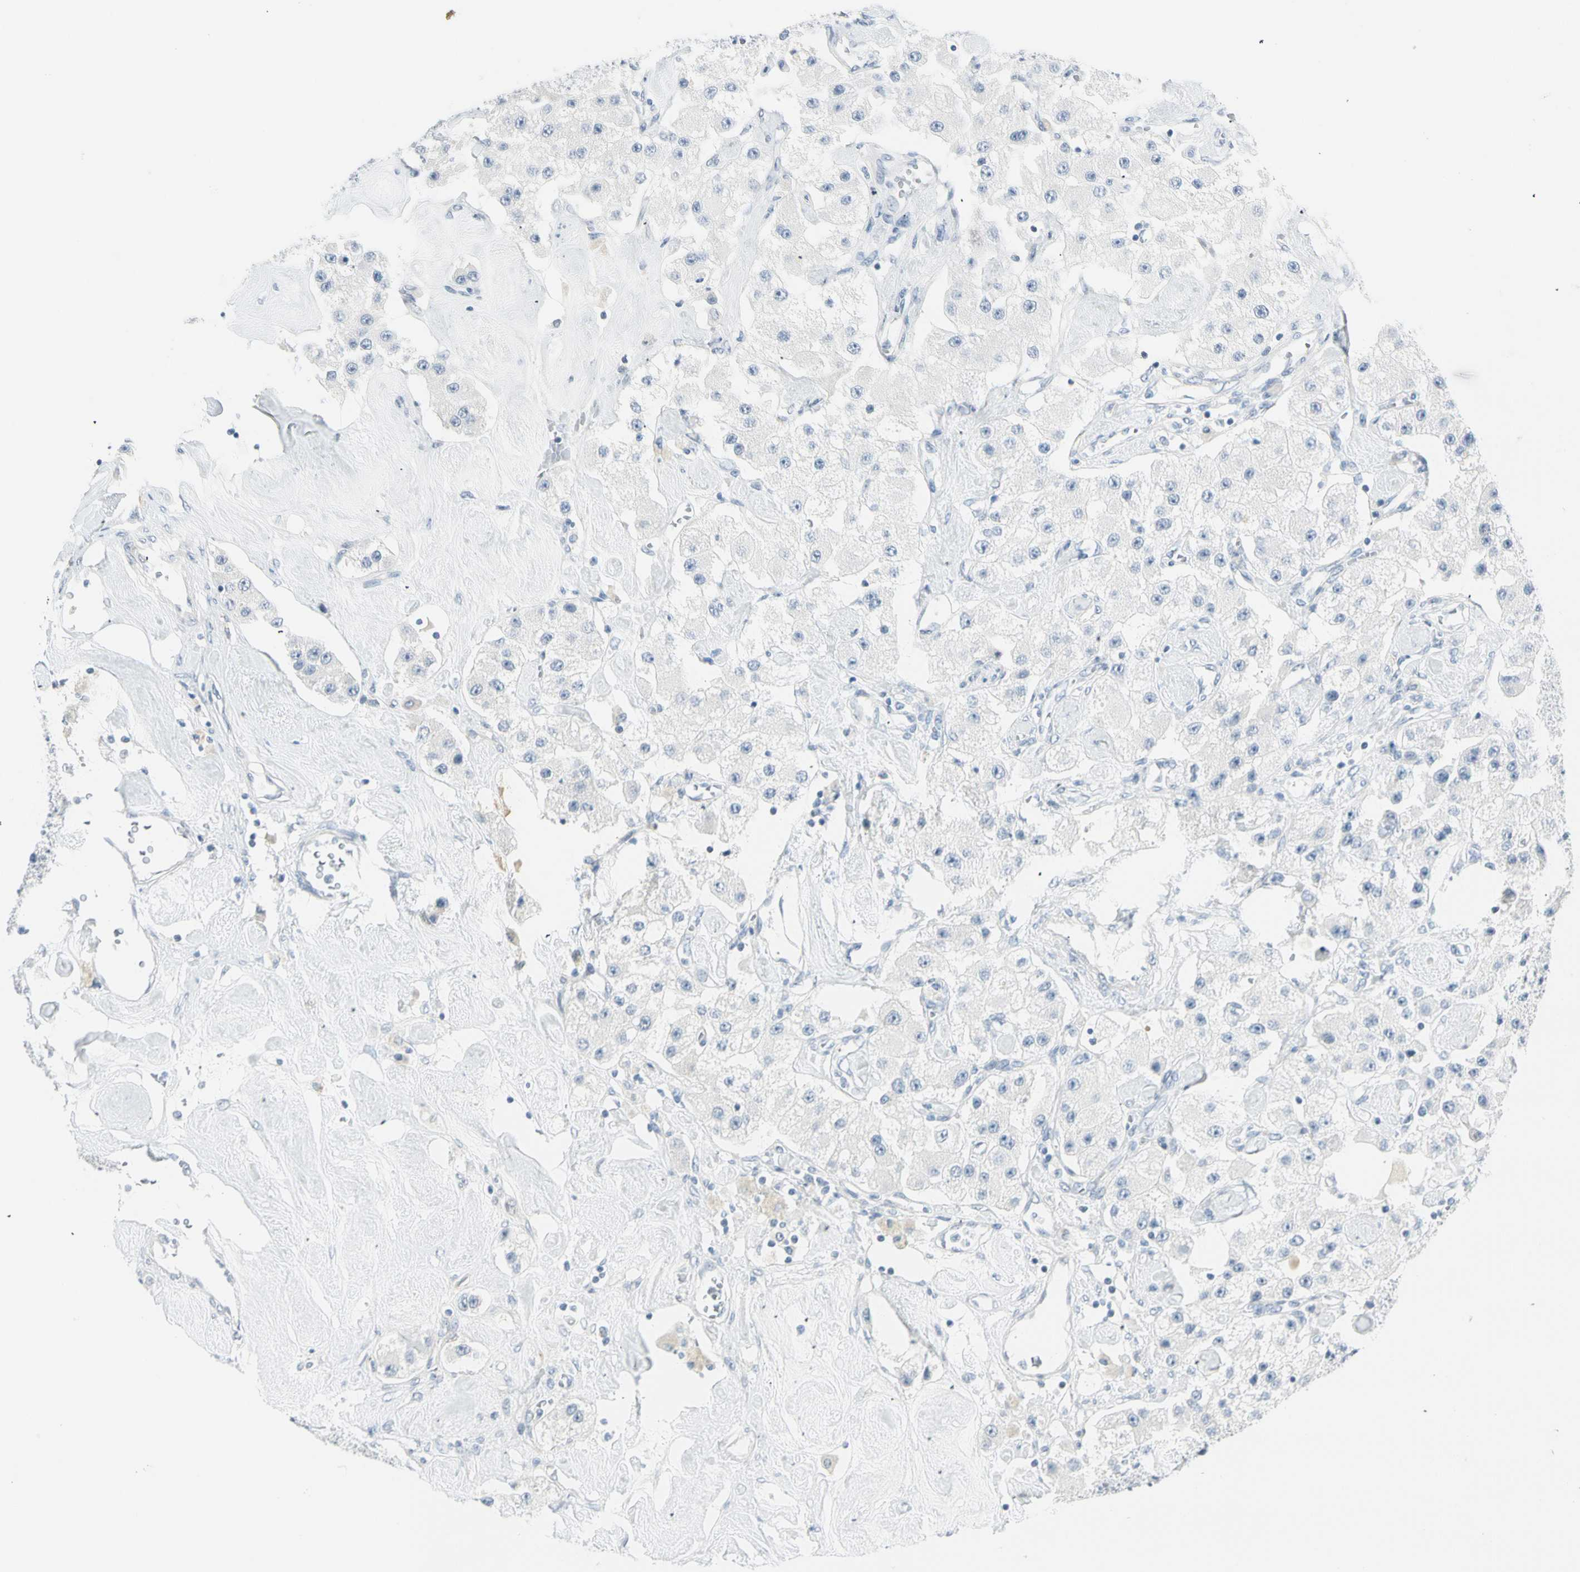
{"staining": {"intensity": "negative", "quantity": "none", "location": "none"}, "tissue": "carcinoid", "cell_type": "Tumor cells", "image_type": "cancer", "snomed": [{"axis": "morphology", "description": "Carcinoid, malignant, NOS"}, {"axis": "topography", "description": "Pancreas"}], "caption": "This is a micrograph of IHC staining of carcinoid, which shows no positivity in tumor cells. (Brightfield microscopy of DAB (3,3'-diaminobenzidine) immunohistochemistry at high magnification).", "gene": "MLLT10", "patient": {"sex": "male", "age": 41}}